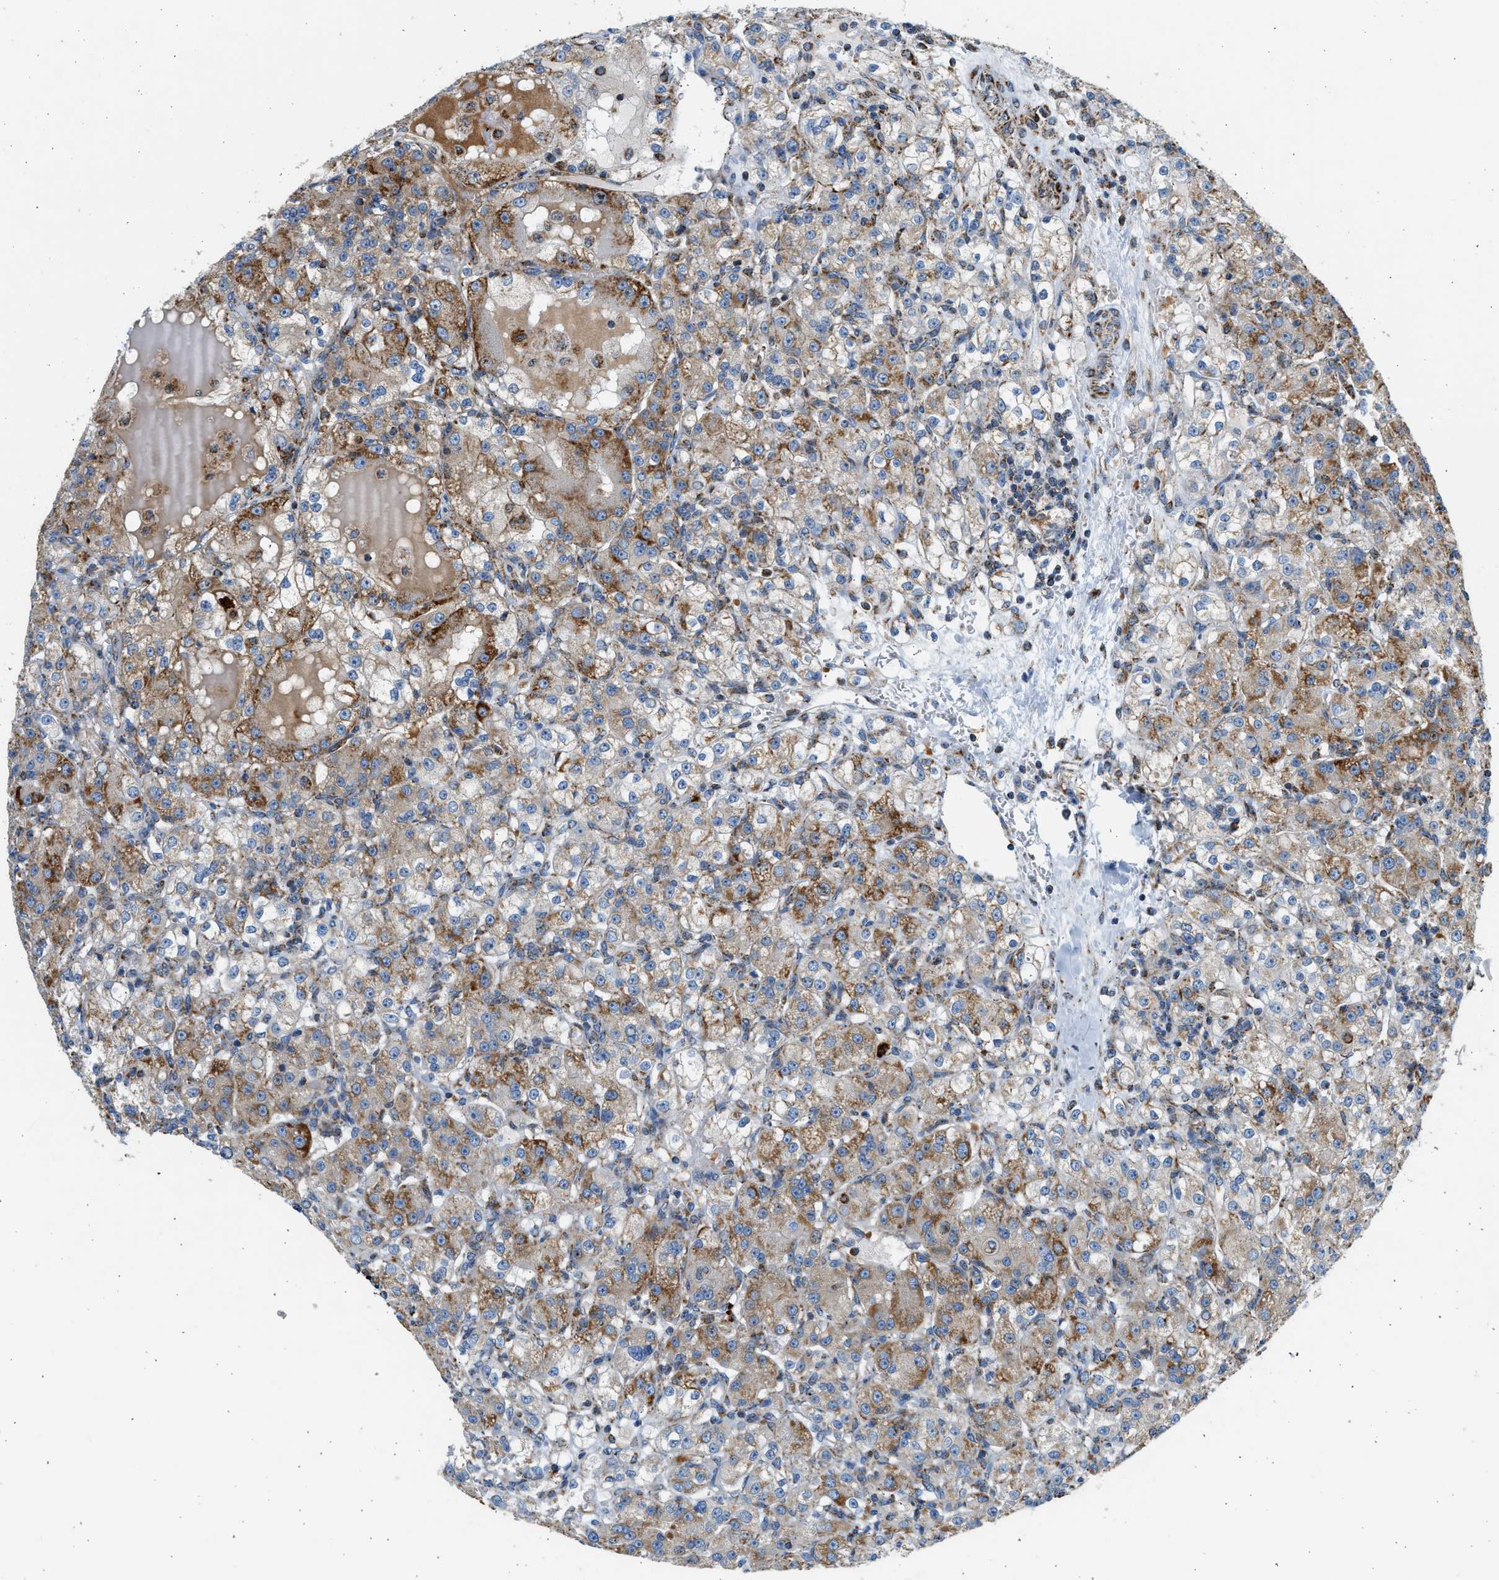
{"staining": {"intensity": "moderate", "quantity": ">75%", "location": "cytoplasmic/membranous"}, "tissue": "renal cancer", "cell_type": "Tumor cells", "image_type": "cancer", "snomed": [{"axis": "morphology", "description": "Normal tissue, NOS"}, {"axis": "morphology", "description": "Adenocarcinoma, NOS"}, {"axis": "topography", "description": "Kidney"}], "caption": "Adenocarcinoma (renal) stained with DAB immunohistochemistry (IHC) displays medium levels of moderate cytoplasmic/membranous positivity in about >75% of tumor cells.", "gene": "KCNMB3", "patient": {"sex": "male", "age": 61}}